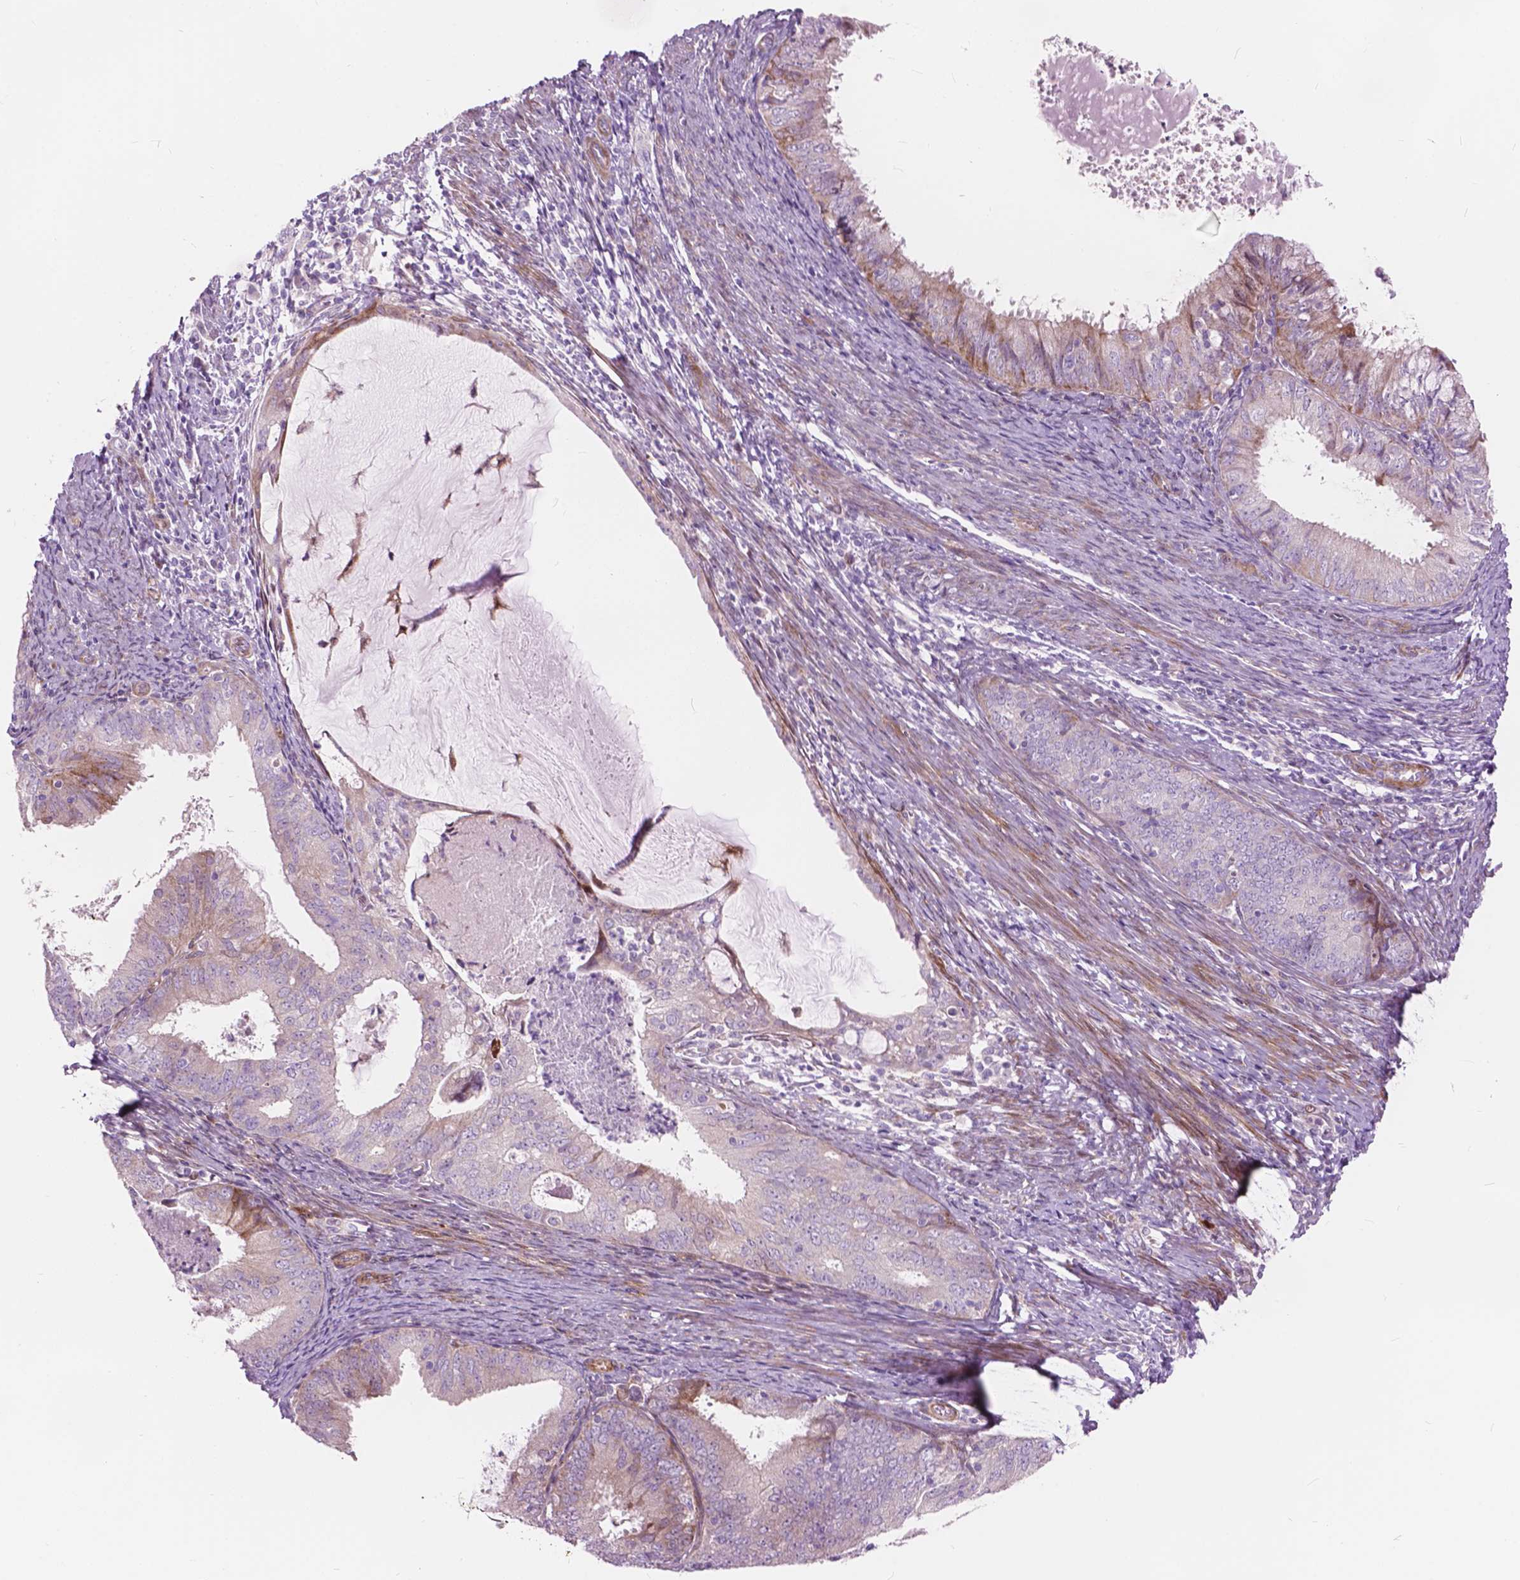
{"staining": {"intensity": "weak", "quantity": "<25%", "location": "cytoplasmic/membranous"}, "tissue": "endometrial cancer", "cell_type": "Tumor cells", "image_type": "cancer", "snomed": [{"axis": "morphology", "description": "Adenocarcinoma, NOS"}, {"axis": "topography", "description": "Endometrium"}], "caption": "This is an immunohistochemistry (IHC) photomicrograph of human endometrial cancer (adenocarcinoma). There is no positivity in tumor cells.", "gene": "MORN1", "patient": {"sex": "female", "age": 57}}